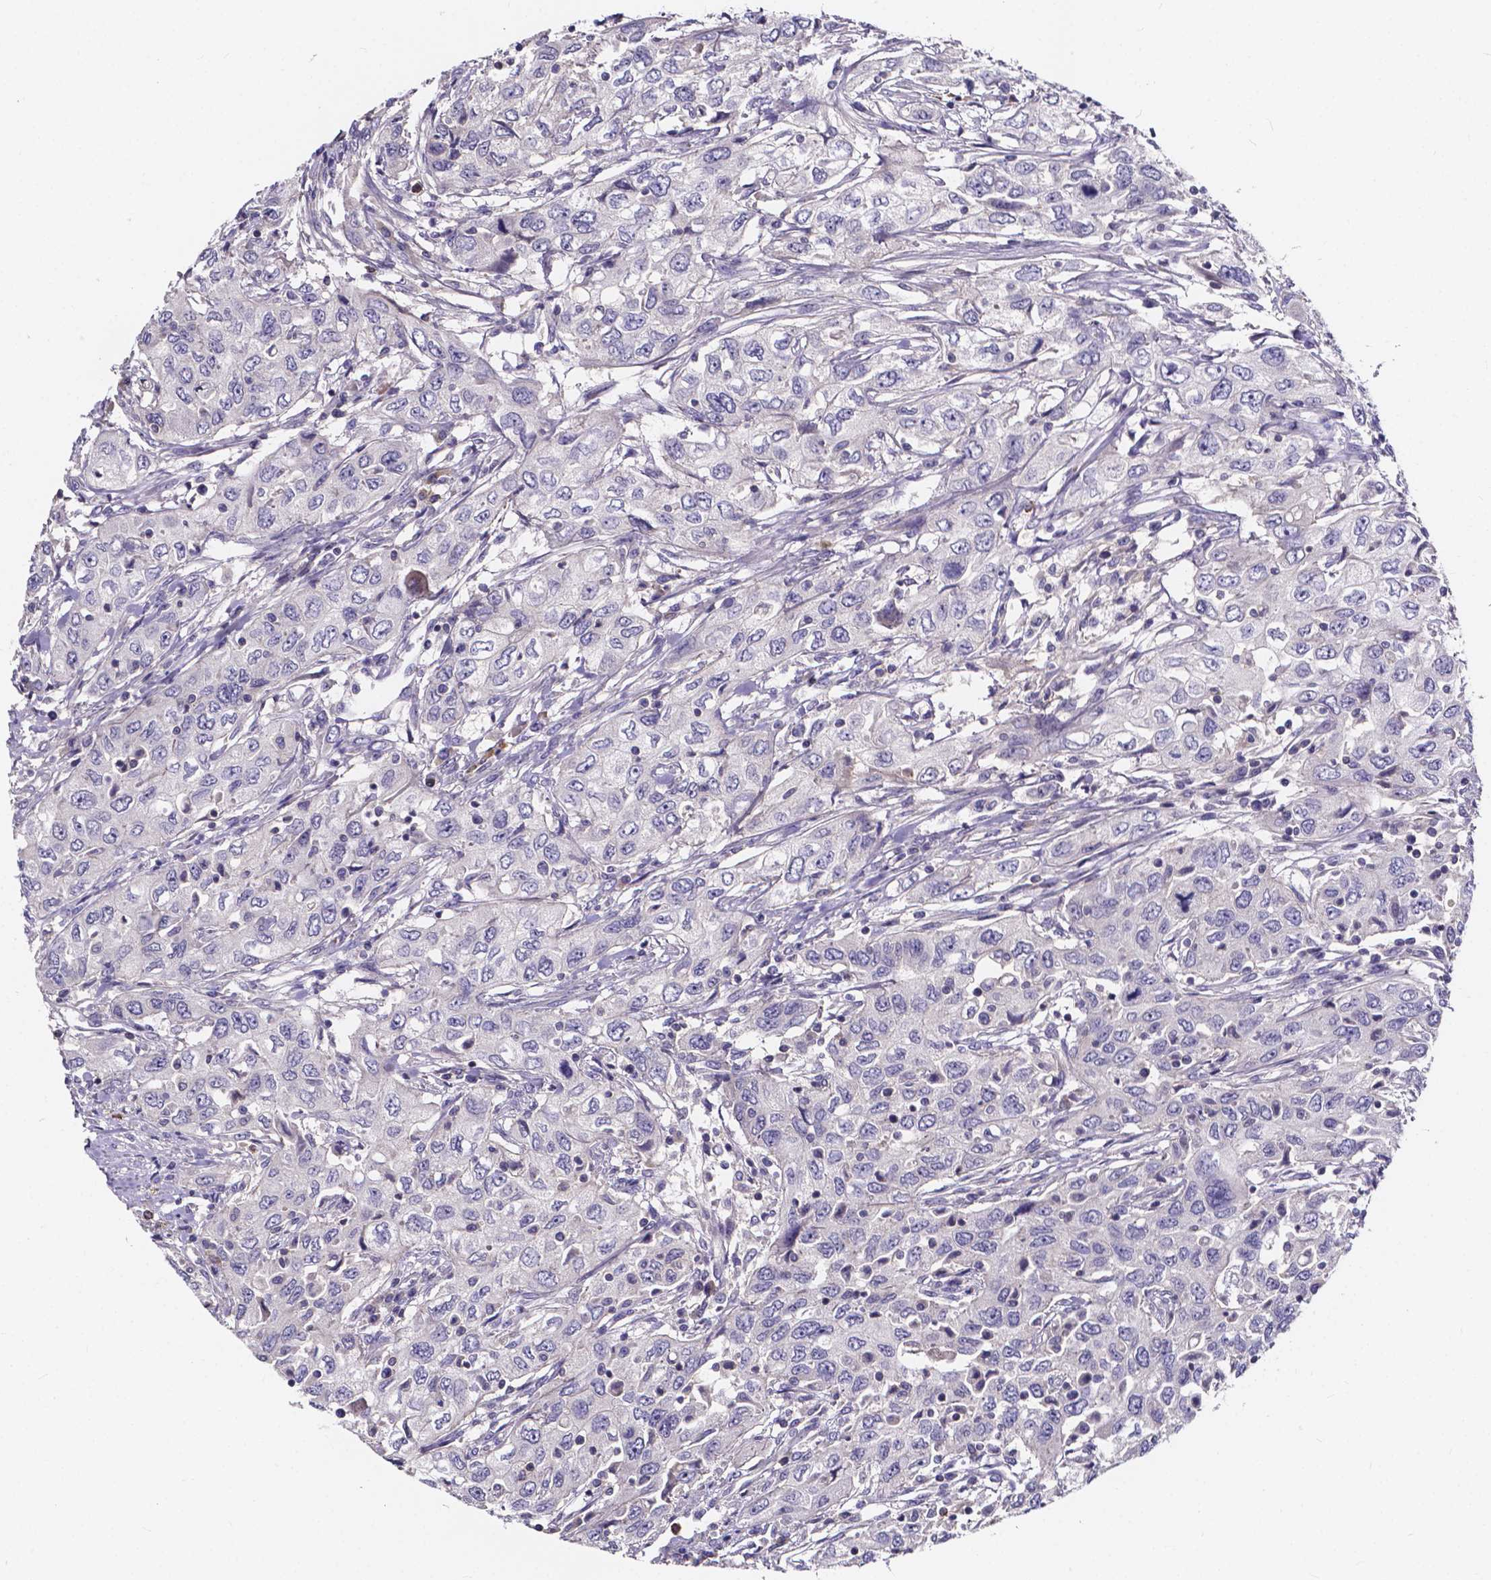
{"staining": {"intensity": "negative", "quantity": "none", "location": "none"}, "tissue": "urothelial cancer", "cell_type": "Tumor cells", "image_type": "cancer", "snomed": [{"axis": "morphology", "description": "Urothelial carcinoma, High grade"}, {"axis": "topography", "description": "Urinary bladder"}], "caption": "Histopathology image shows no protein positivity in tumor cells of urothelial cancer tissue.", "gene": "SPOCD1", "patient": {"sex": "male", "age": 76}}